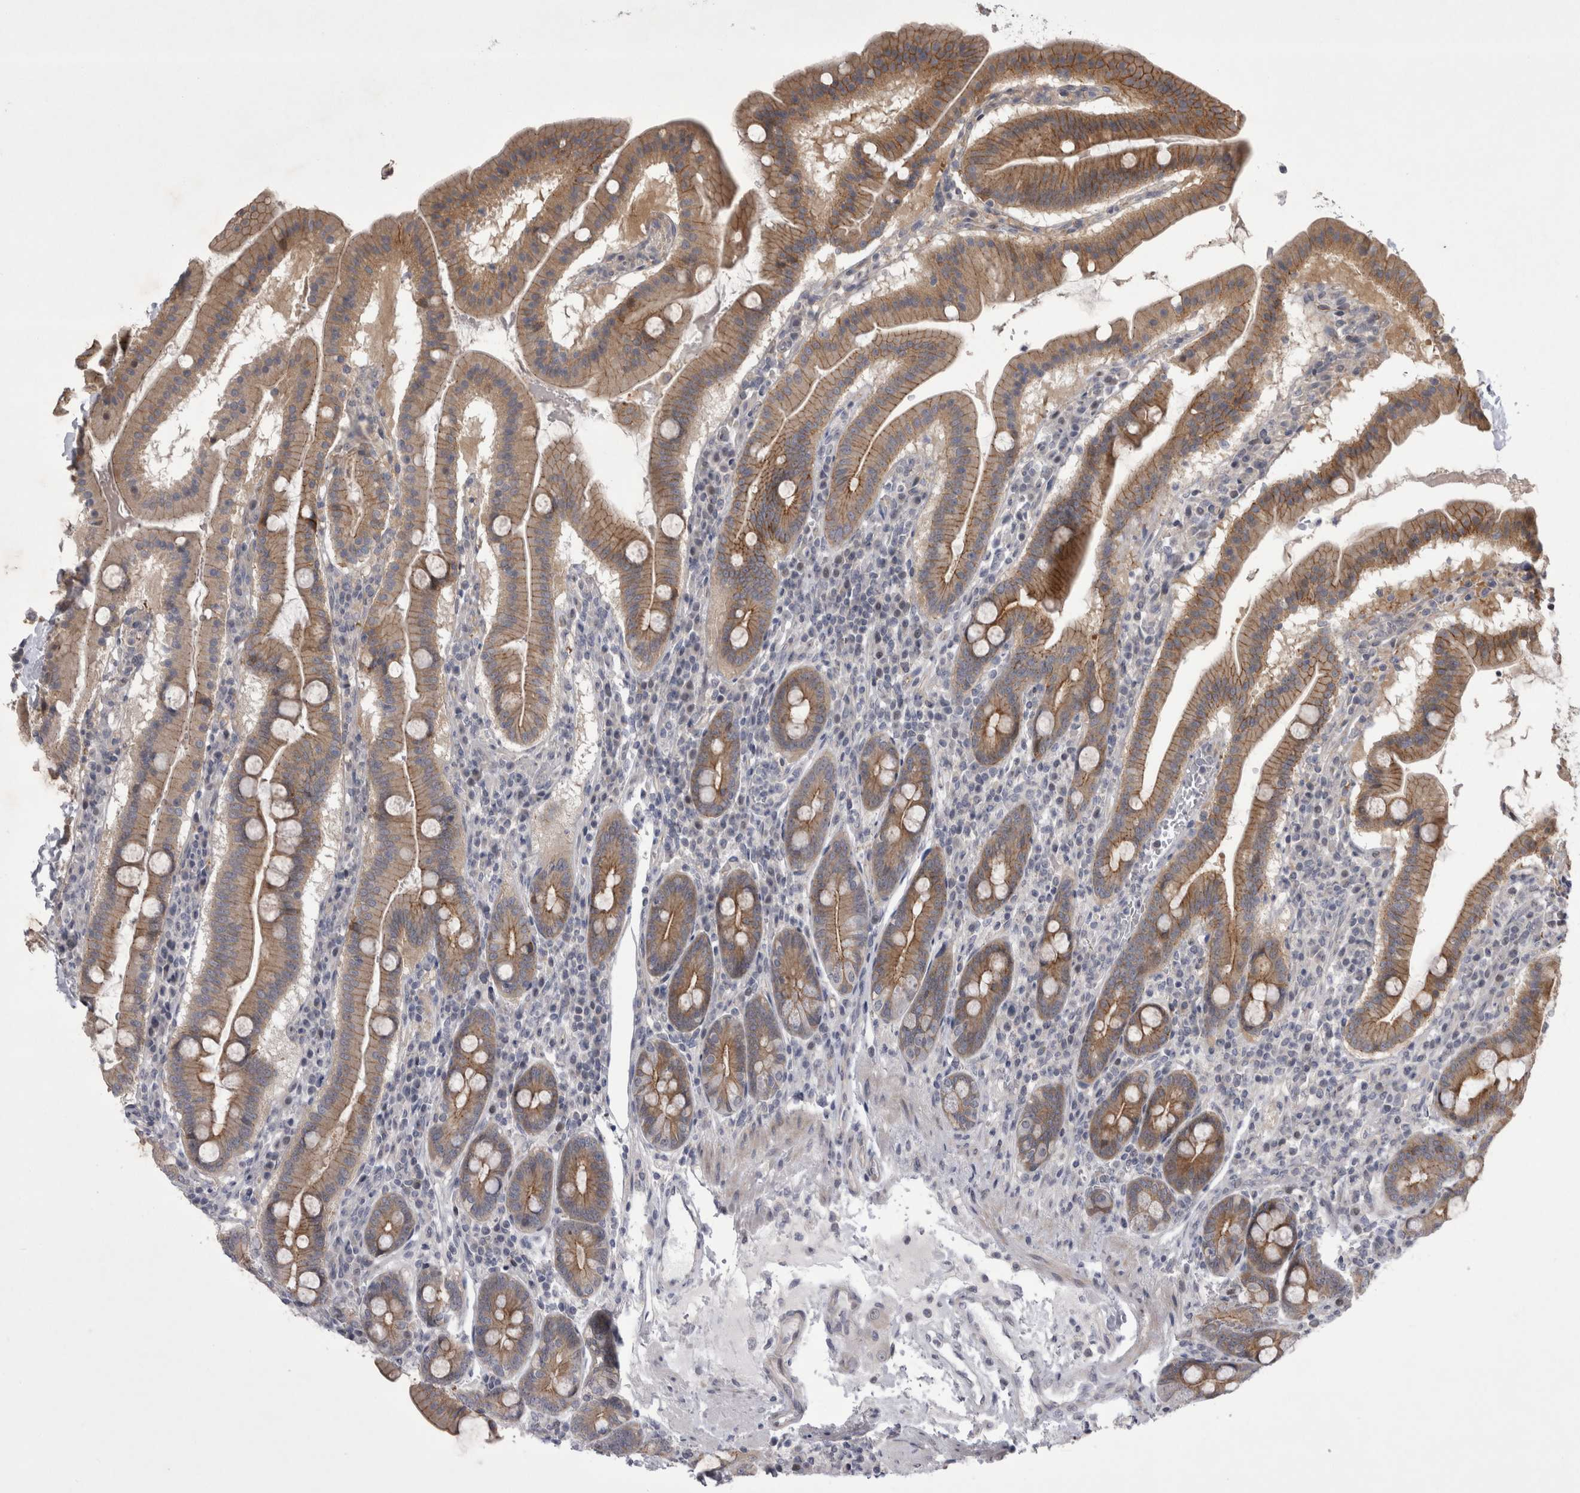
{"staining": {"intensity": "moderate", "quantity": ">75%", "location": "cytoplasmic/membranous"}, "tissue": "duodenum", "cell_type": "Glandular cells", "image_type": "normal", "snomed": [{"axis": "morphology", "description": "Normal tissue, NOS"}, {"axis": "morphology", "description": "Adenocarcinoma, NOS"}, {"axis": "topography", "description": "Pancreas"}, {"axis": "topography", "description": "Duodenum"}], "caption": "Protein expression by IHC exhibits moderate cytoplasmic/membranous expression in approximately >75% of glandular cells in unremarkable duodenum. The staining was performed using DAB (3,3'-diaminobenzidine), with brown indicating positive protein expression. Nuclei are stained blue with hematoxylin.", "gene": "NENF", "patient": {"sex": "male", "age": 50}}